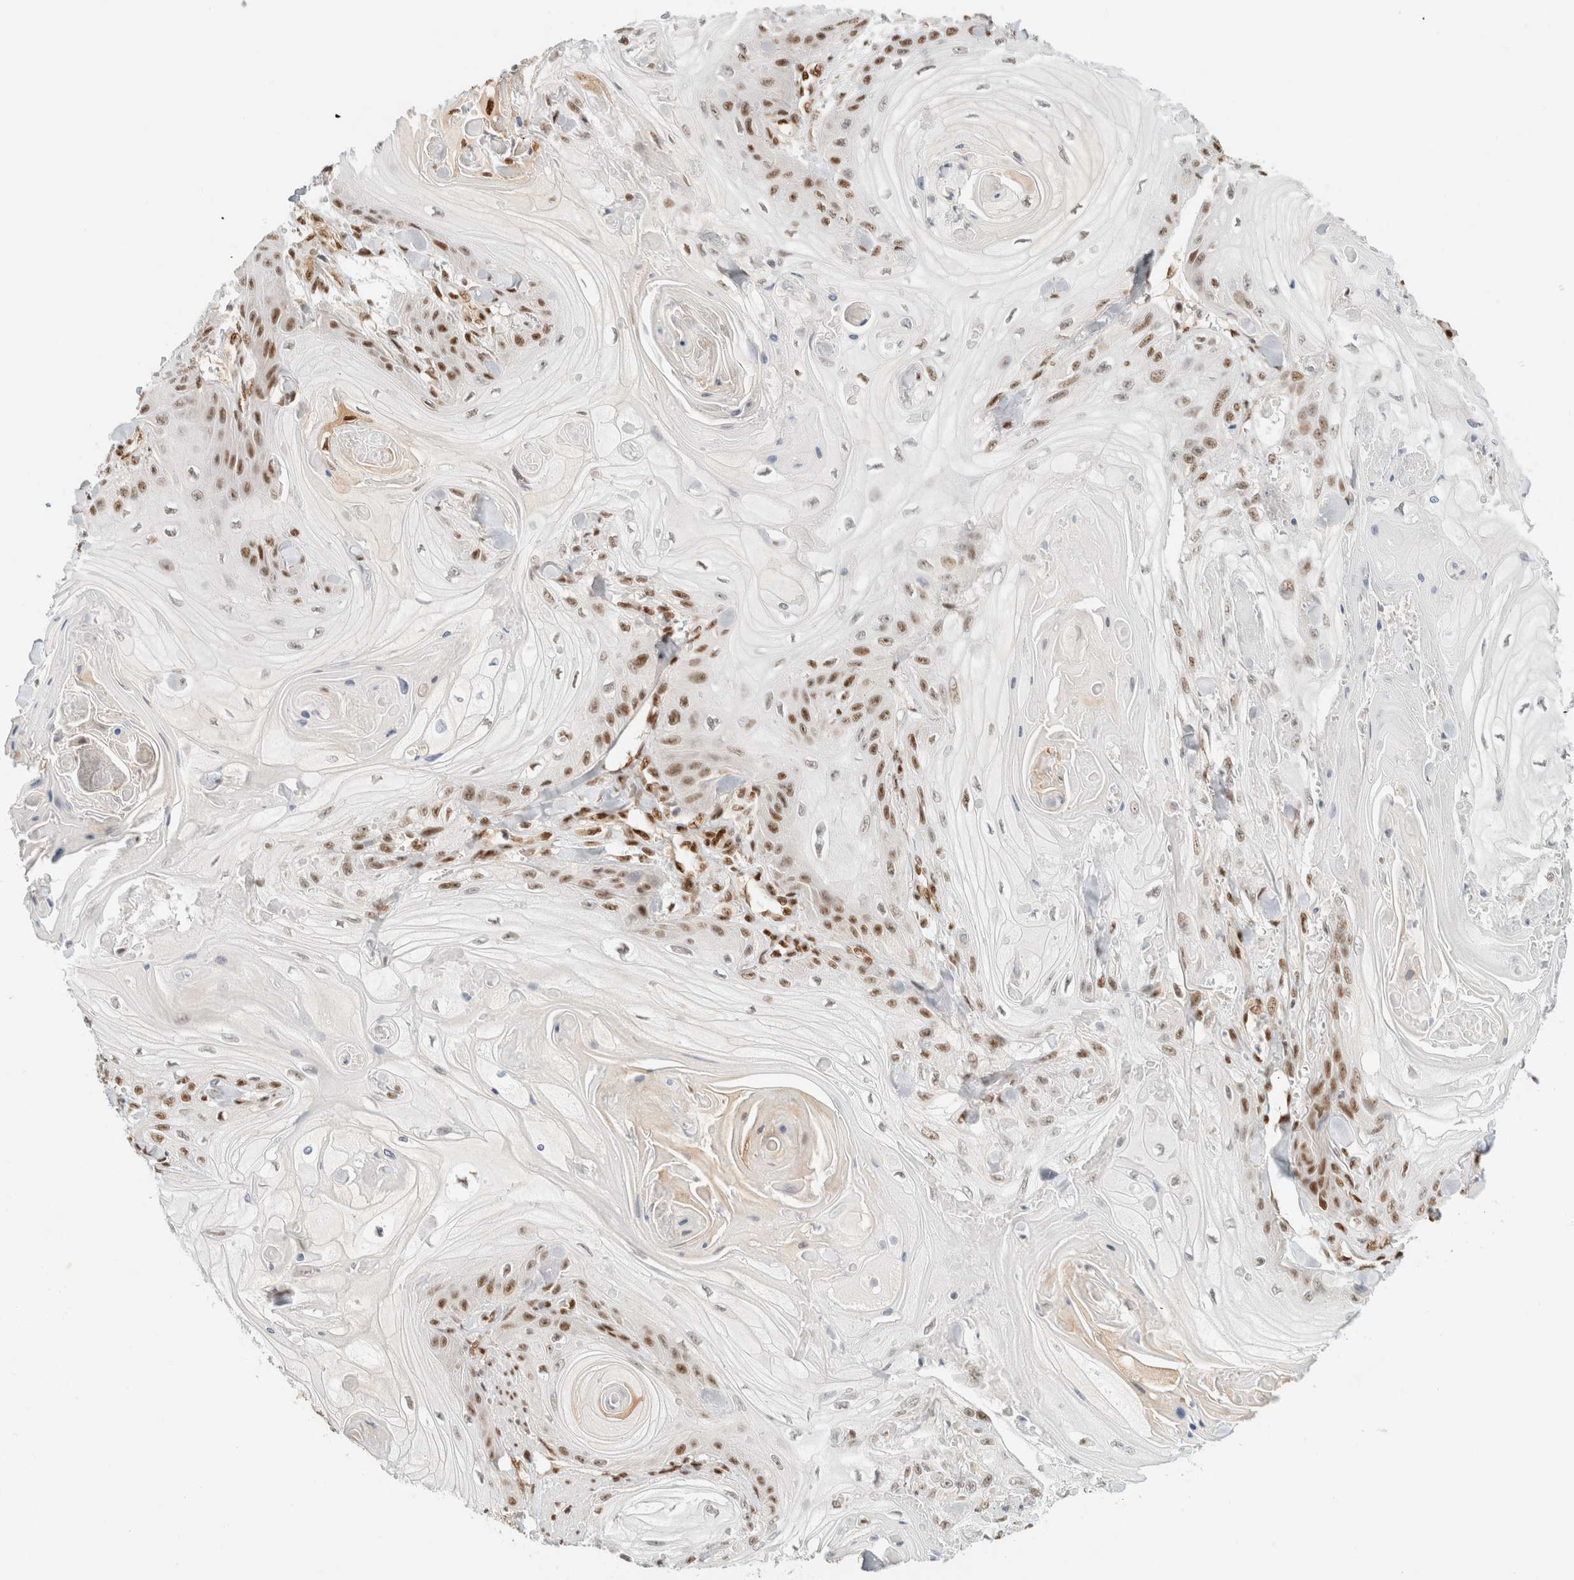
{"staining": {"intensity": "moderate", "quantity": "25%-75%", "location": "nuclear"}, "tissue": "skin cancer", "cell_type": "Tumor cells", "image_type": "cancer", "snomed": [{"axis": "morphology", "description": "Squamous cell carcinoma, NOS"}, {"axis": "topography", "description": "Skin"}], "caption": "This is a histology image of IHC staining of squamous cell carcinoma (skin), which shows moderate expression in the nuclear of tumor cells.", "gene": "ZNF768", "patient": {"sex": "male", "age": 74}}